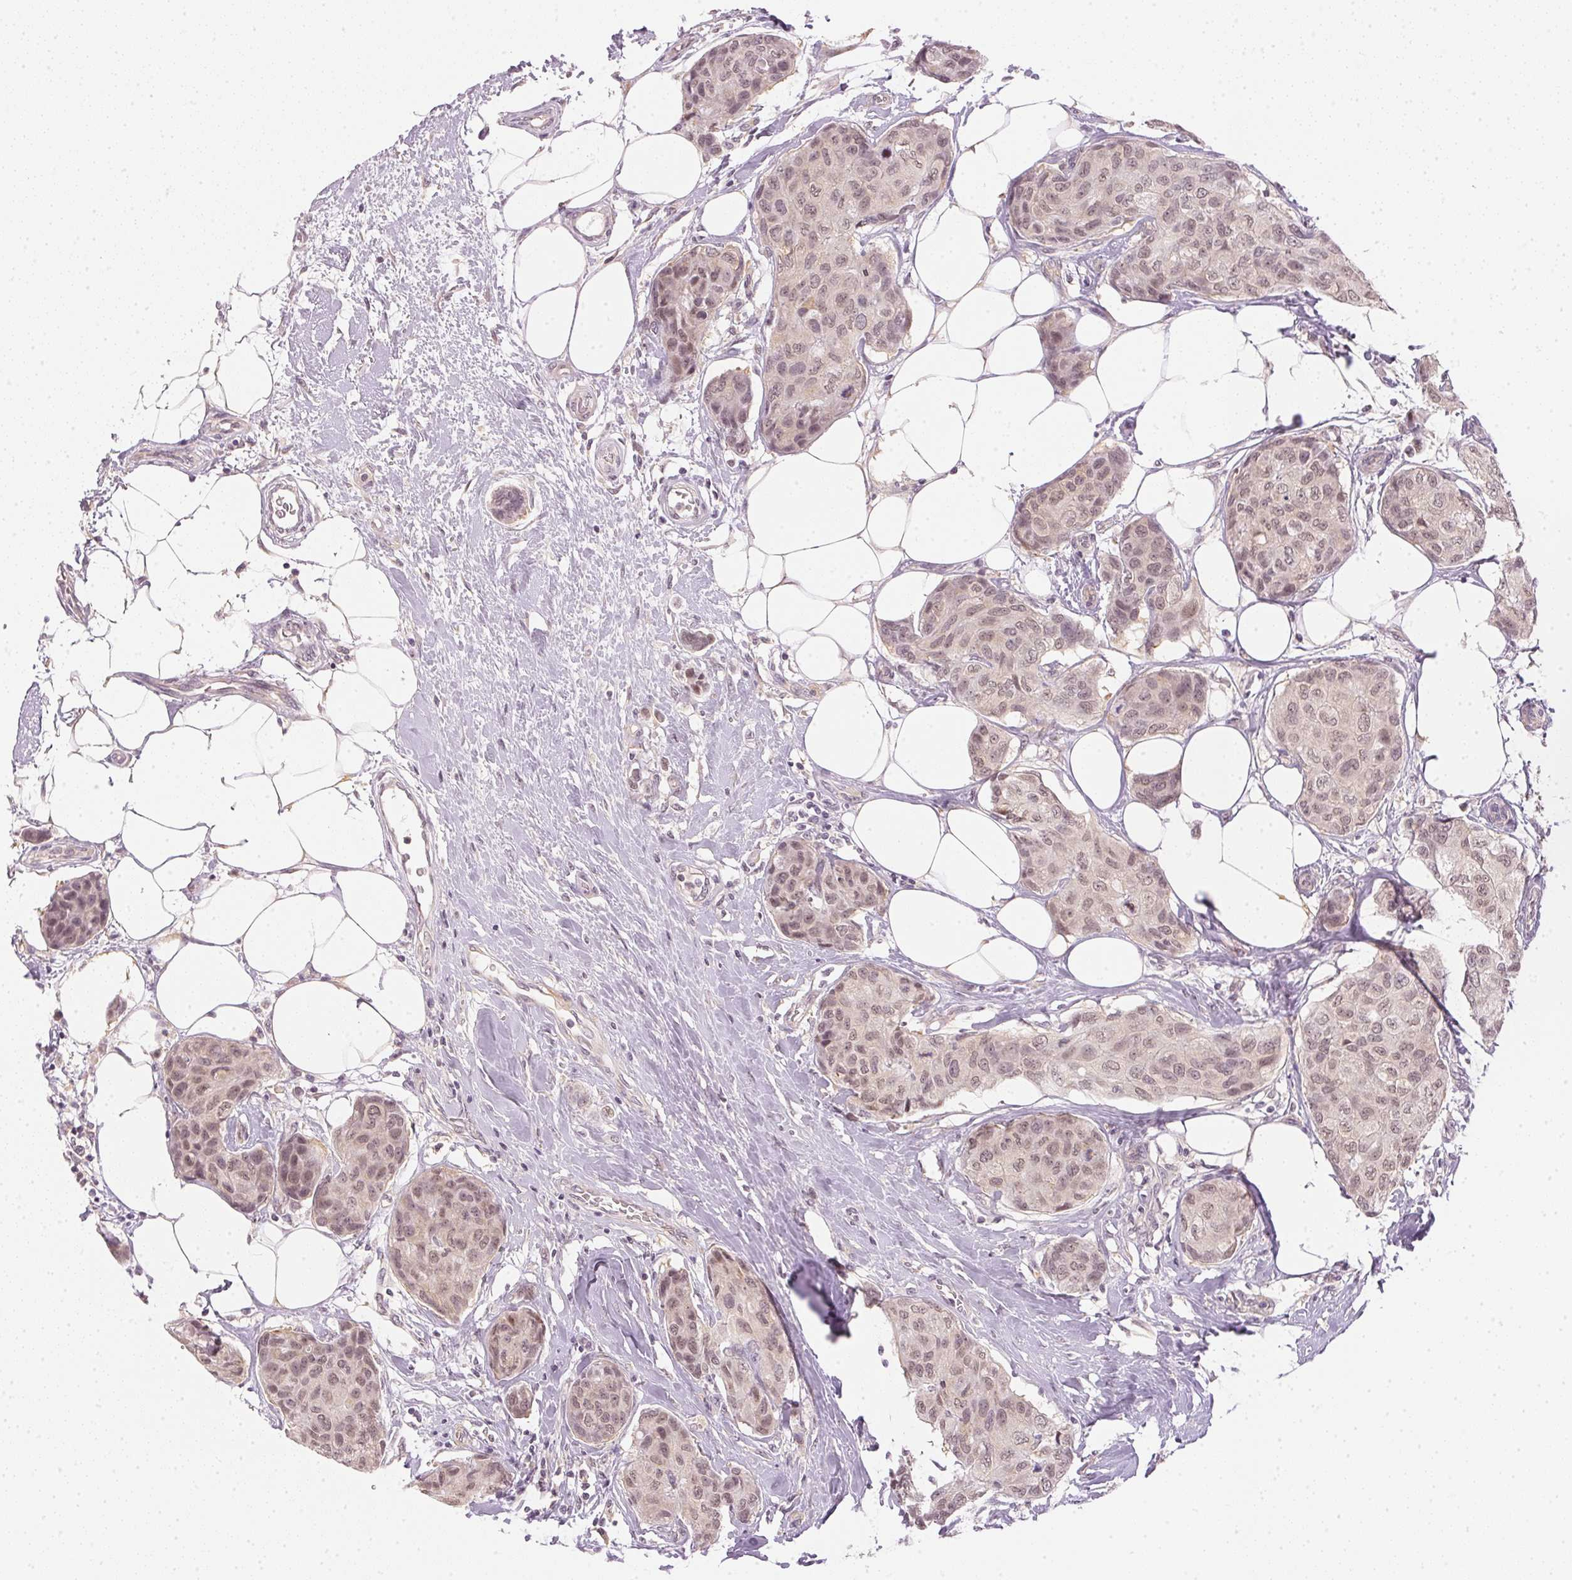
{"staining": {"intensity": "weak", "quantity": ">75%", "location": "nuclear"}, "tissue": "breast cancer", "cell_type": "Tumor cells", "image_type": "cancer", "snomed": [{"axis": "morphology", "description": "Duct carcinoma"}, {"axis": "topography", "description": "Breast"}], "caption": "A high-resolution image shows IHC staining of breast invasive ductal carcinoma, which exhibits weak nuclear positivity in approximately >75% of tumor cells.", "gene": "KPRP", "patient": {"sex": "female", "age": 80}}